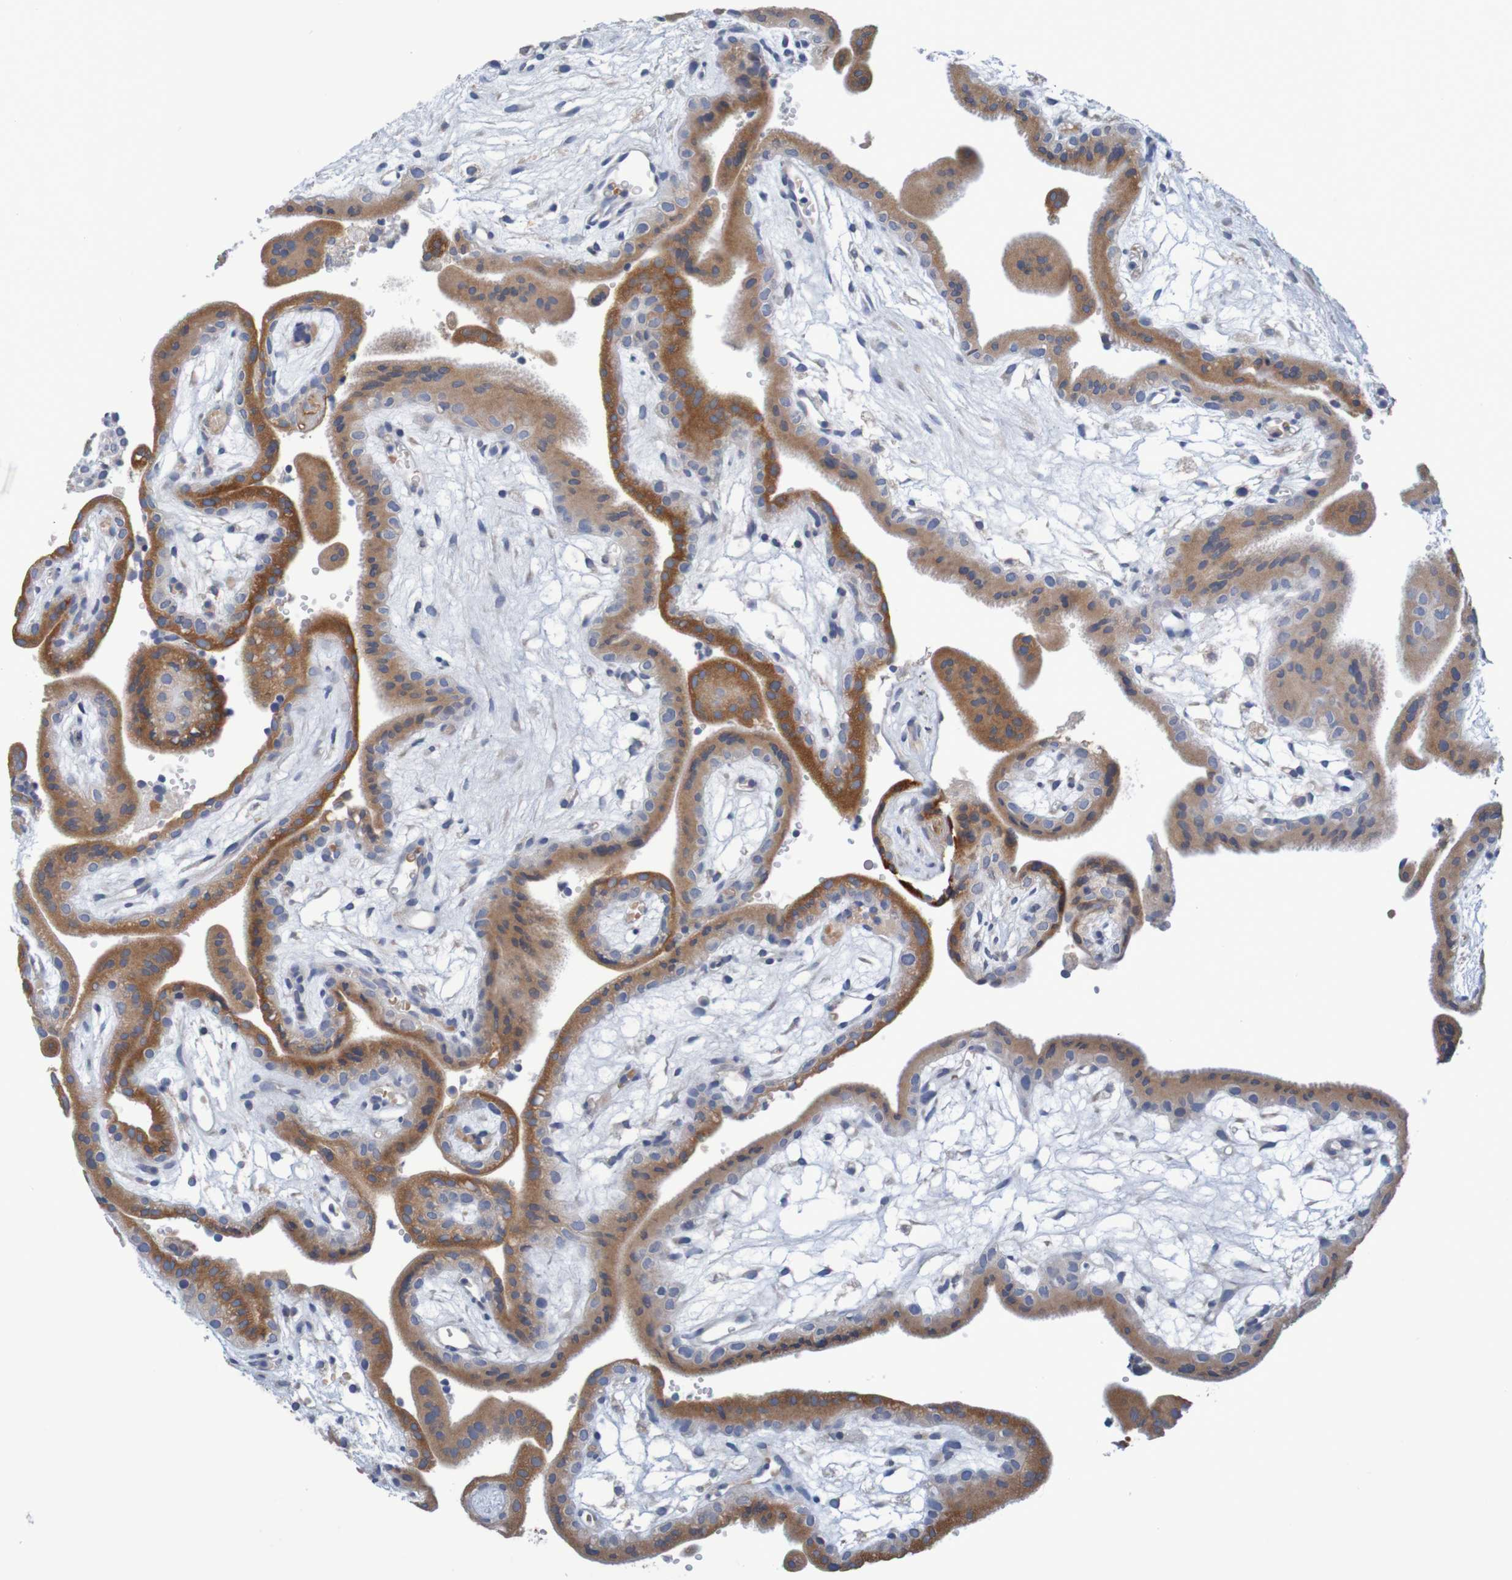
{"staining": {"intensity": "weak", "quantity": "25%-75%", "location": "cytoplasmic/membranous"}, "tissue": "placenta", "cell_type": "Decidual cells", "image_type": "normal", "snomed": [{"axis": "morphology", "description": "Normal tissue, NOS"}, {"axis": "topography", "description": "Placenta"}], "caption": "Immunohistochemical staining of benign human placenta displays 25%-75% levels of weak cytoplasmic/membranous protein staining in approximately 25%-75% of decidual cells.", "gene": "LTA", "patient": {"sex": "female", "age": 18}}